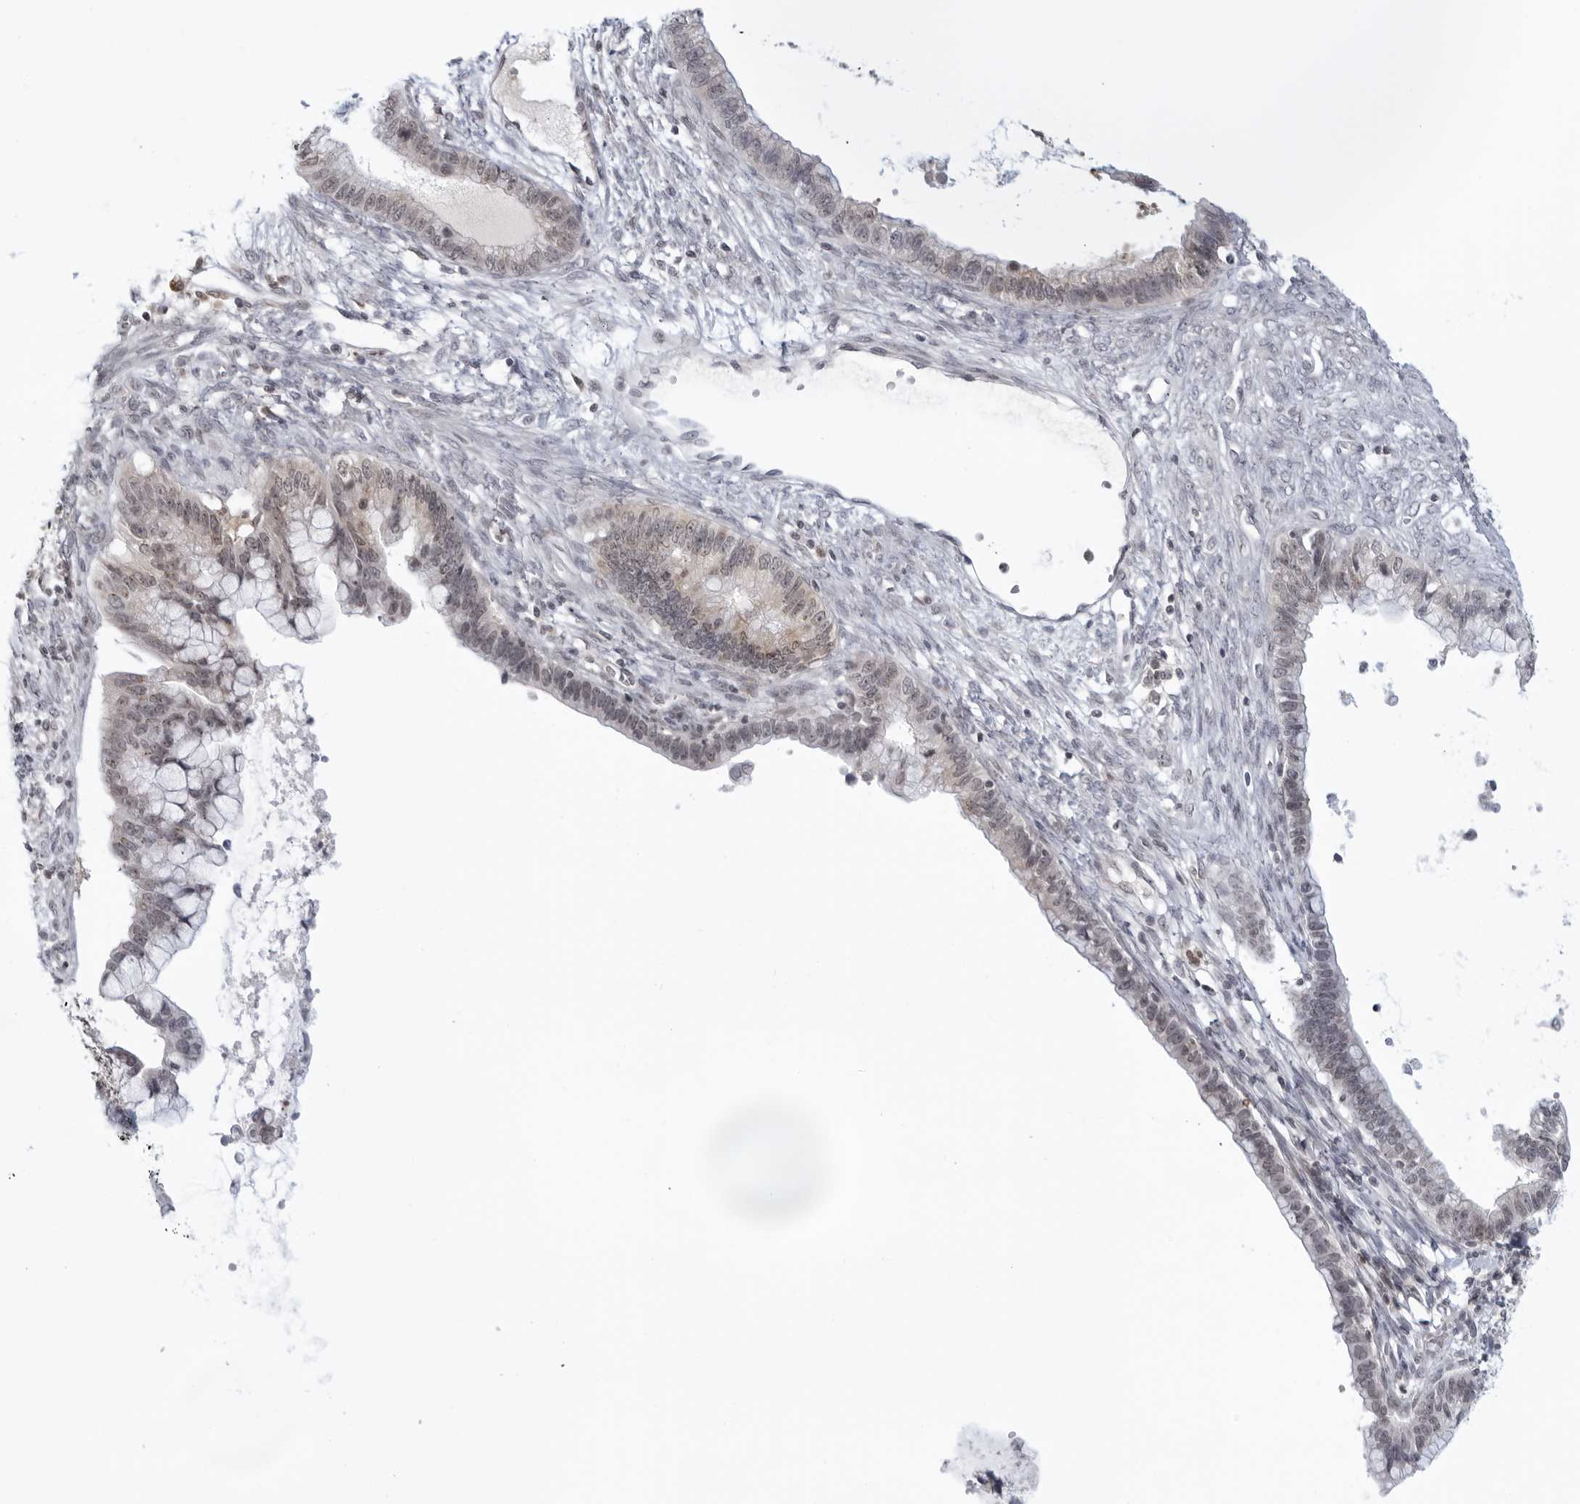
{"staining": {"intensity": "weak", "quantity": "<25%", "location": "nuclear"}, "tissue": "cervical cancer", "cell_type": "Tumor cells", "image_type": "cancer", "snomed": [{"axis": "morphology", "description": "Adenocarcinoma, NOS"}, {"axis": "topography", "description": "Cervix"}], "caption": "This is a image of immunohistochemistry staining of cervical cancer, which shows no staining in tumor cells.", "gene": "RAB11FIP3", "patient": {"sex": "female", "age": 44}}